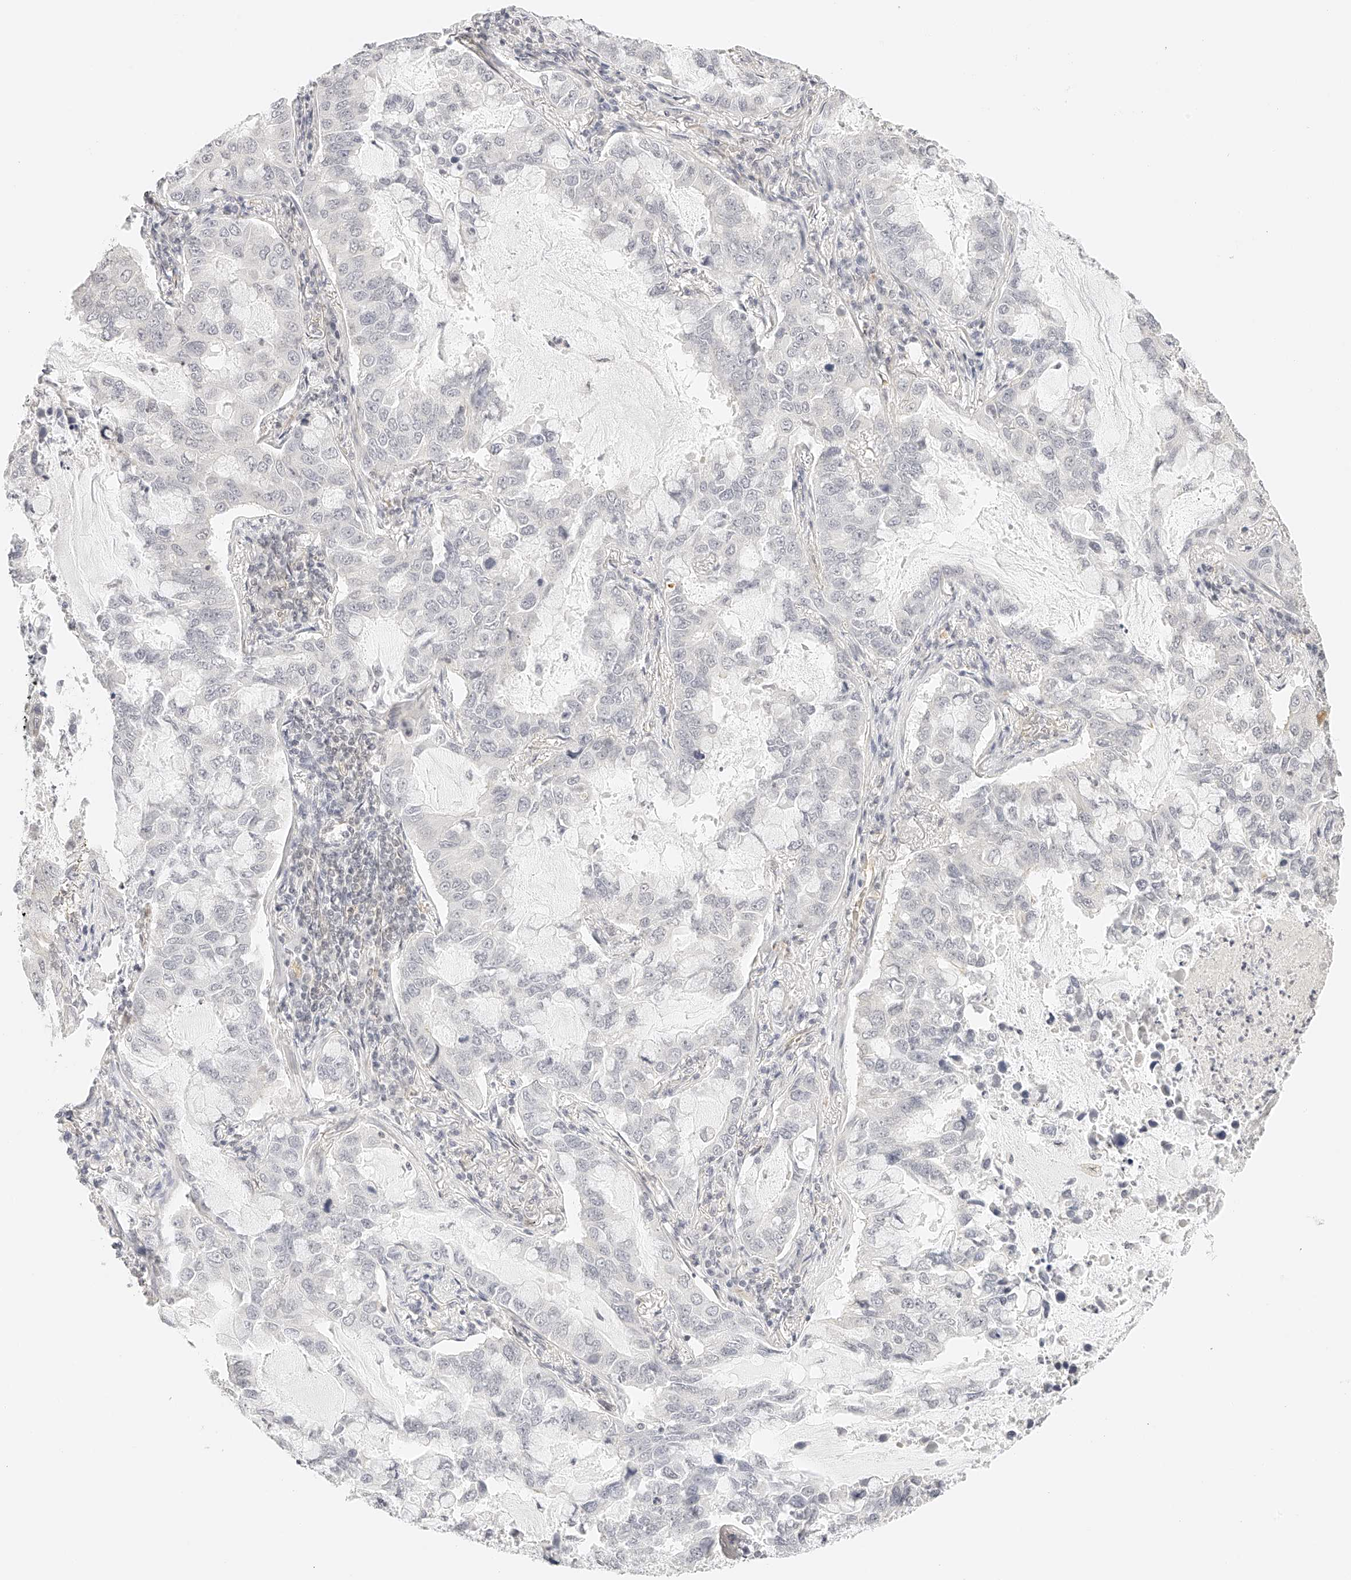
{"staining": {"intensity": "negative", "quantity": "none", "location": "none"}, "tissue": "lung cancer", "cell_type": "Tumor cells", "image_type": "cancer", "snomed": [{"axis": "morphology", "description": "Adenocarcinoma, NOS"}, {"axis": "topography", "description": "Lung"}], "caption": "Tumor cells show no significant protein staining in adenocarcinoma (lung).", "gene": "ZFP69", "patient": {"sex": "male", "age": 64}}